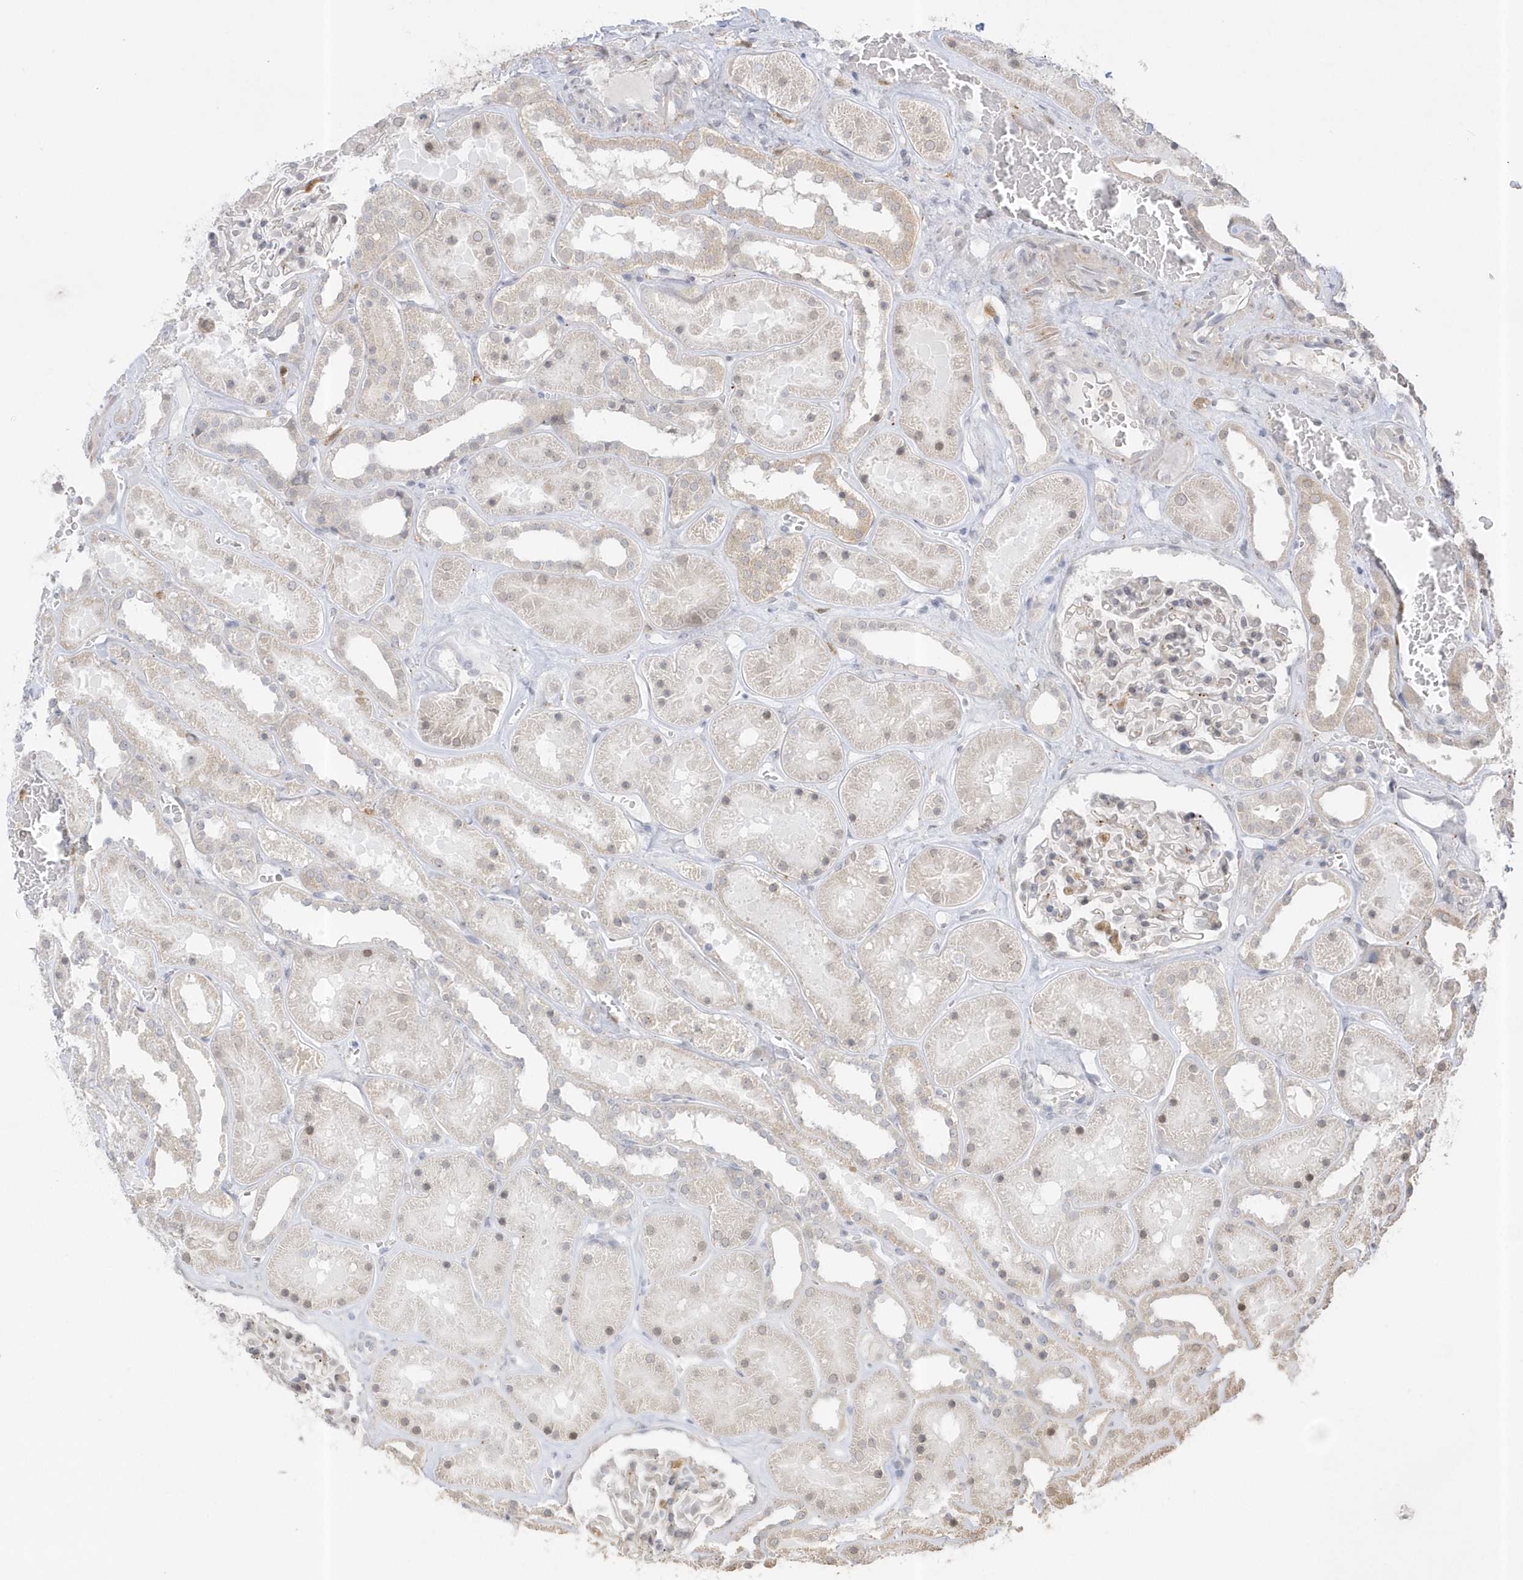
{"staining": {"intensity": "negative", "quantity": "none", "location": "none"}, "tissue": "kidney", "cell_type": "Cells in glomeruli", "image_type": "normal", "snomed": [{"axis": "morphology", "description": "Normal tissue, NOS"}, {"axis": "topography", "description": "Kidney"}], "caption": "Cells in glomeruli show no significant expression in benign kidney. (Brightfield microscopy of DAB immunohistochemistry at high magnification).", "gene": "NAF1", "patient": {"sex": "female", "age": 41}}